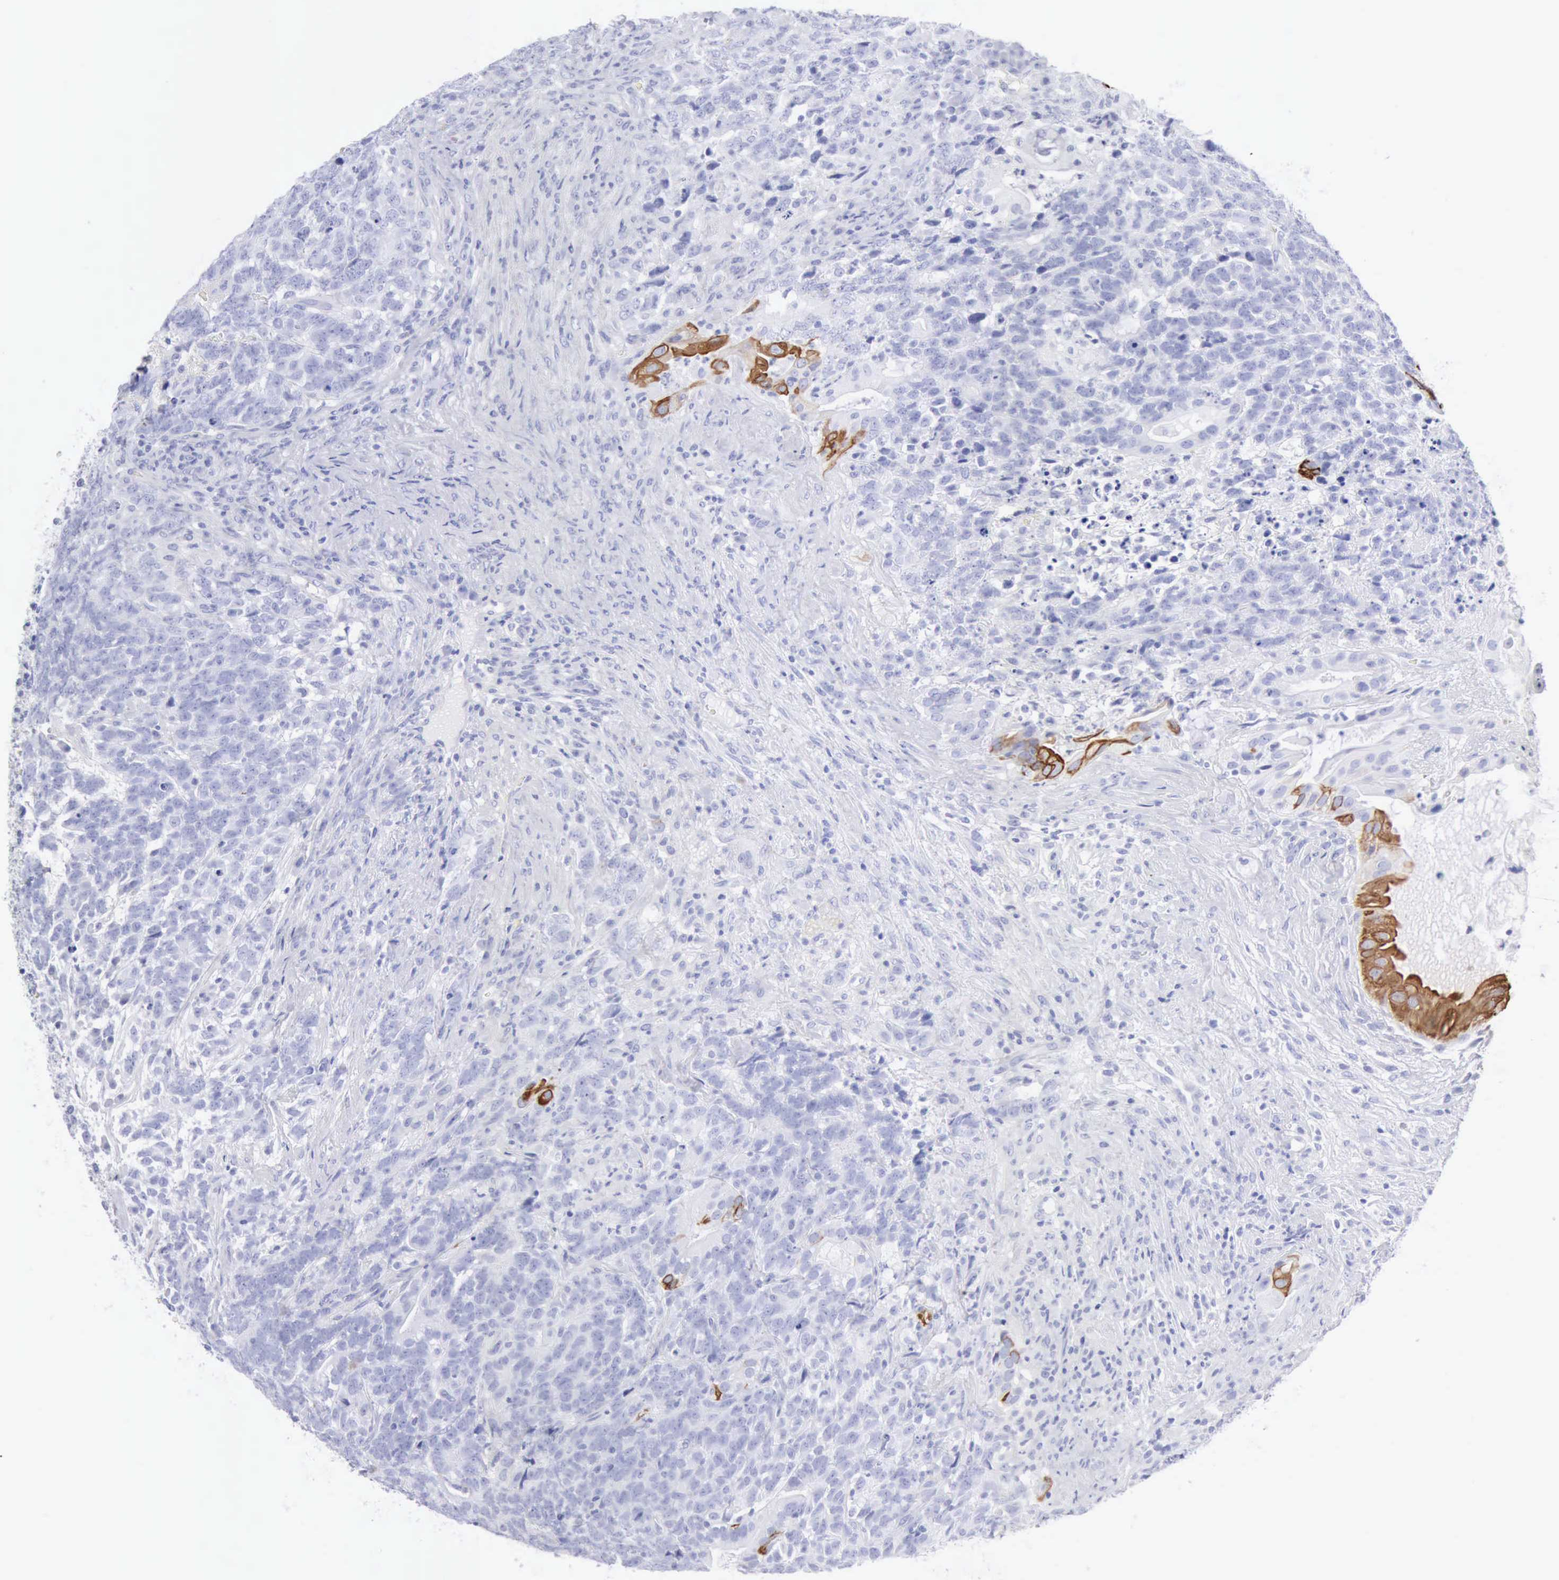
{"staining": {"intensity": "moderate", "quantity": "<25%", "location": "cytoplasmic/membranous"}, "tissue": "testis cancer", "cell_type": "Tumor cells", "image_type": "cancer", "snomed": [{"axis": "morphology", "description": "Carcinoma, Embryonal, NOS"}, {"axis": "topography", "description": "Testis"}], "caption": "Moderate cytoplasmic/membranous protein expression is present in approximately <25% of tumor cells in testis embryonal carcinoma.", "gene": "KRT5", "patient": {"sex": "male", "age": 26}}